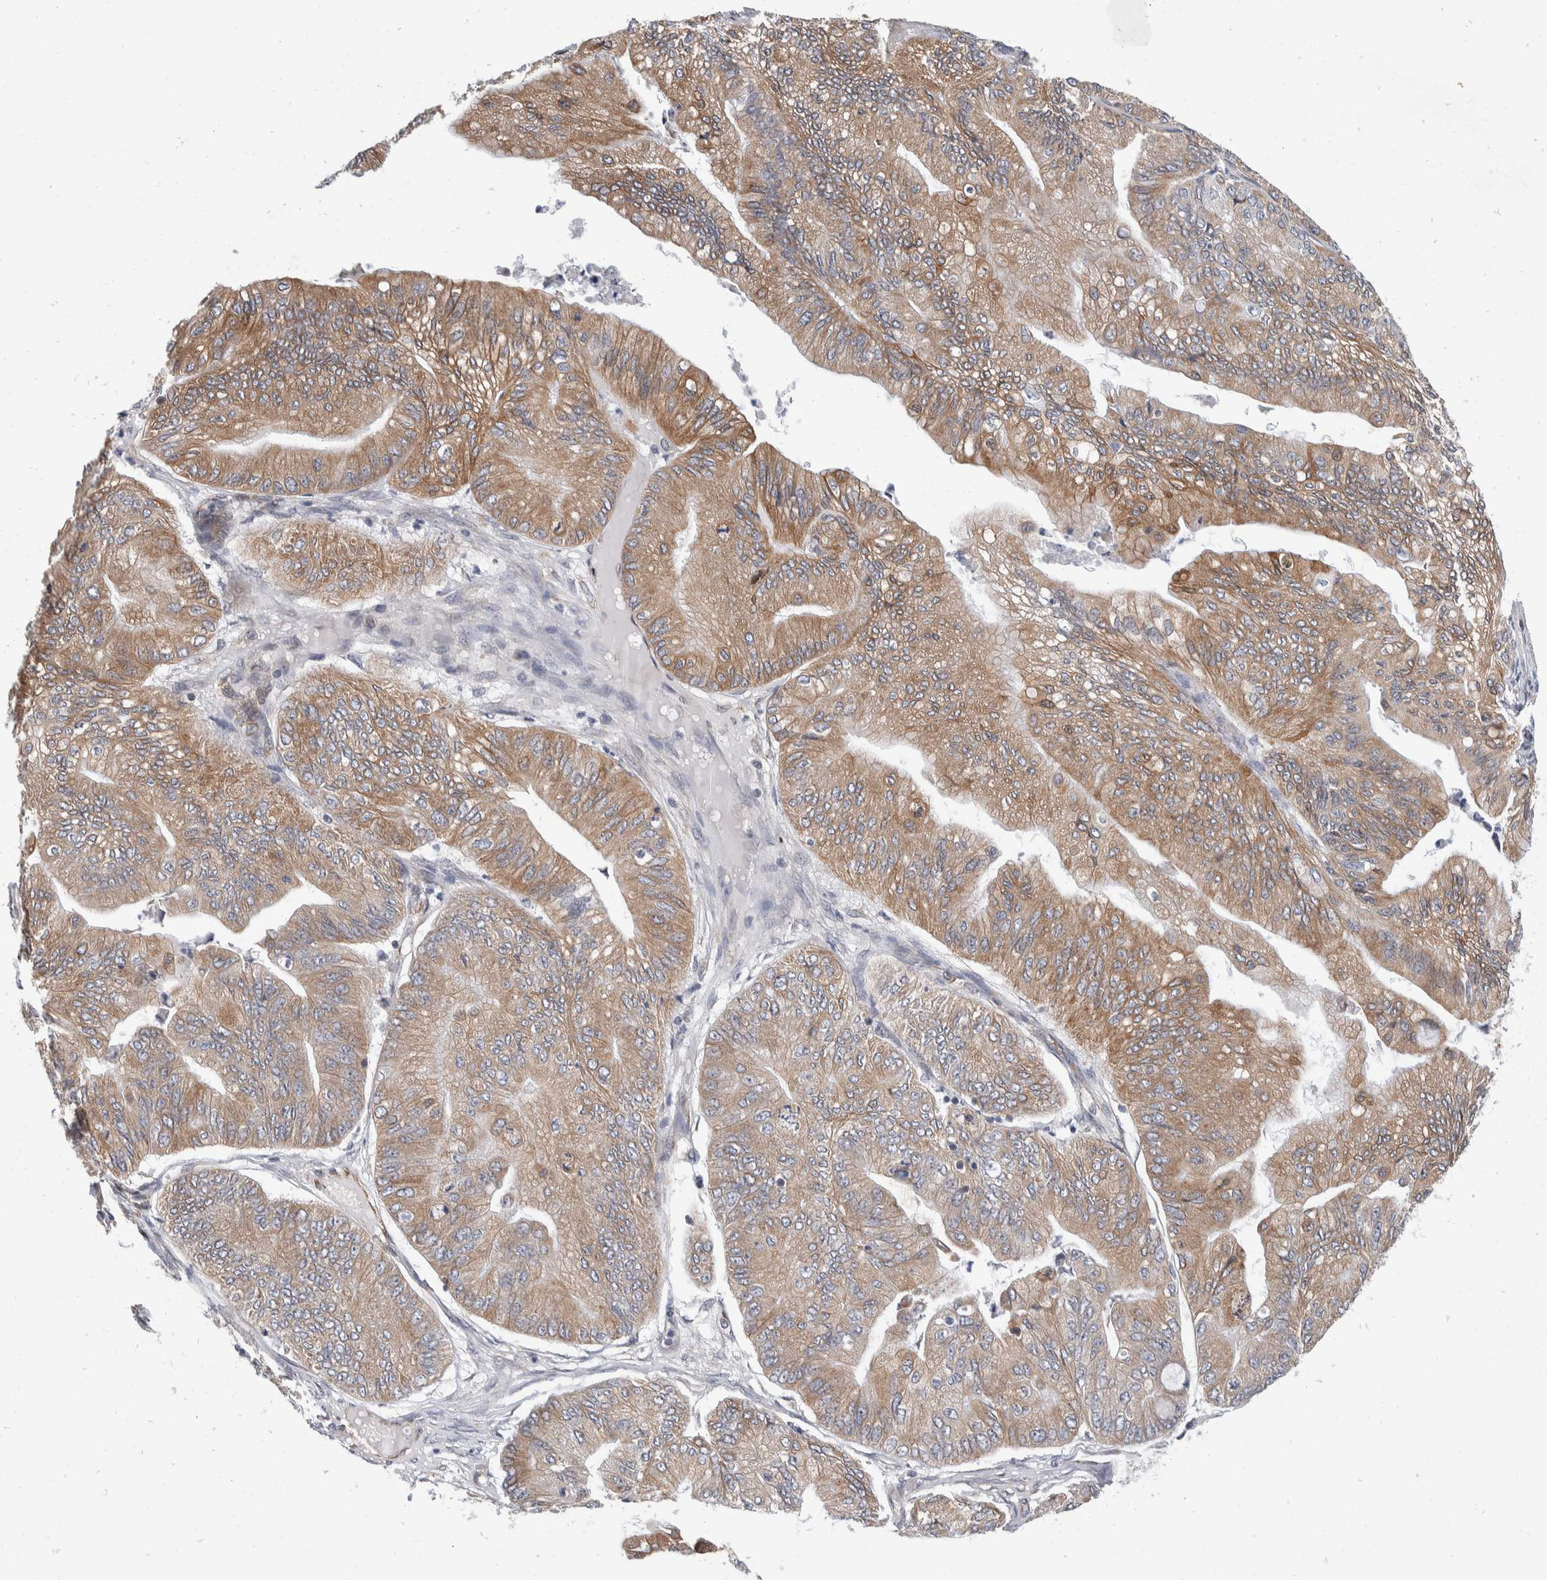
{"staining": {"intensity": "moderate", "quantity": ">75%", "location": "cytoplasmic/membranous"}, "tissue": "ovarian cancer", "cell_type": "Tumor cells", "image_type": "cancer", "snomed": [{"axis": "morphology", "description": "Cystadenocarcinoma, mucinous, NOS"}, {"axis": "topography", "description": "Ovary"}], "caption": "Immunohistochemical staining of human ovarian cancer displays medium levels of moderate cytoplasmic/membranous protein positivity in approximately >75% of tumor cells. (DAB (3,3'-diaminobenzidine) = brown stain, brightfield microscopy at high magnification).", "gene": "TMEM245", "patient": {"sex": "female", "age": 61}}